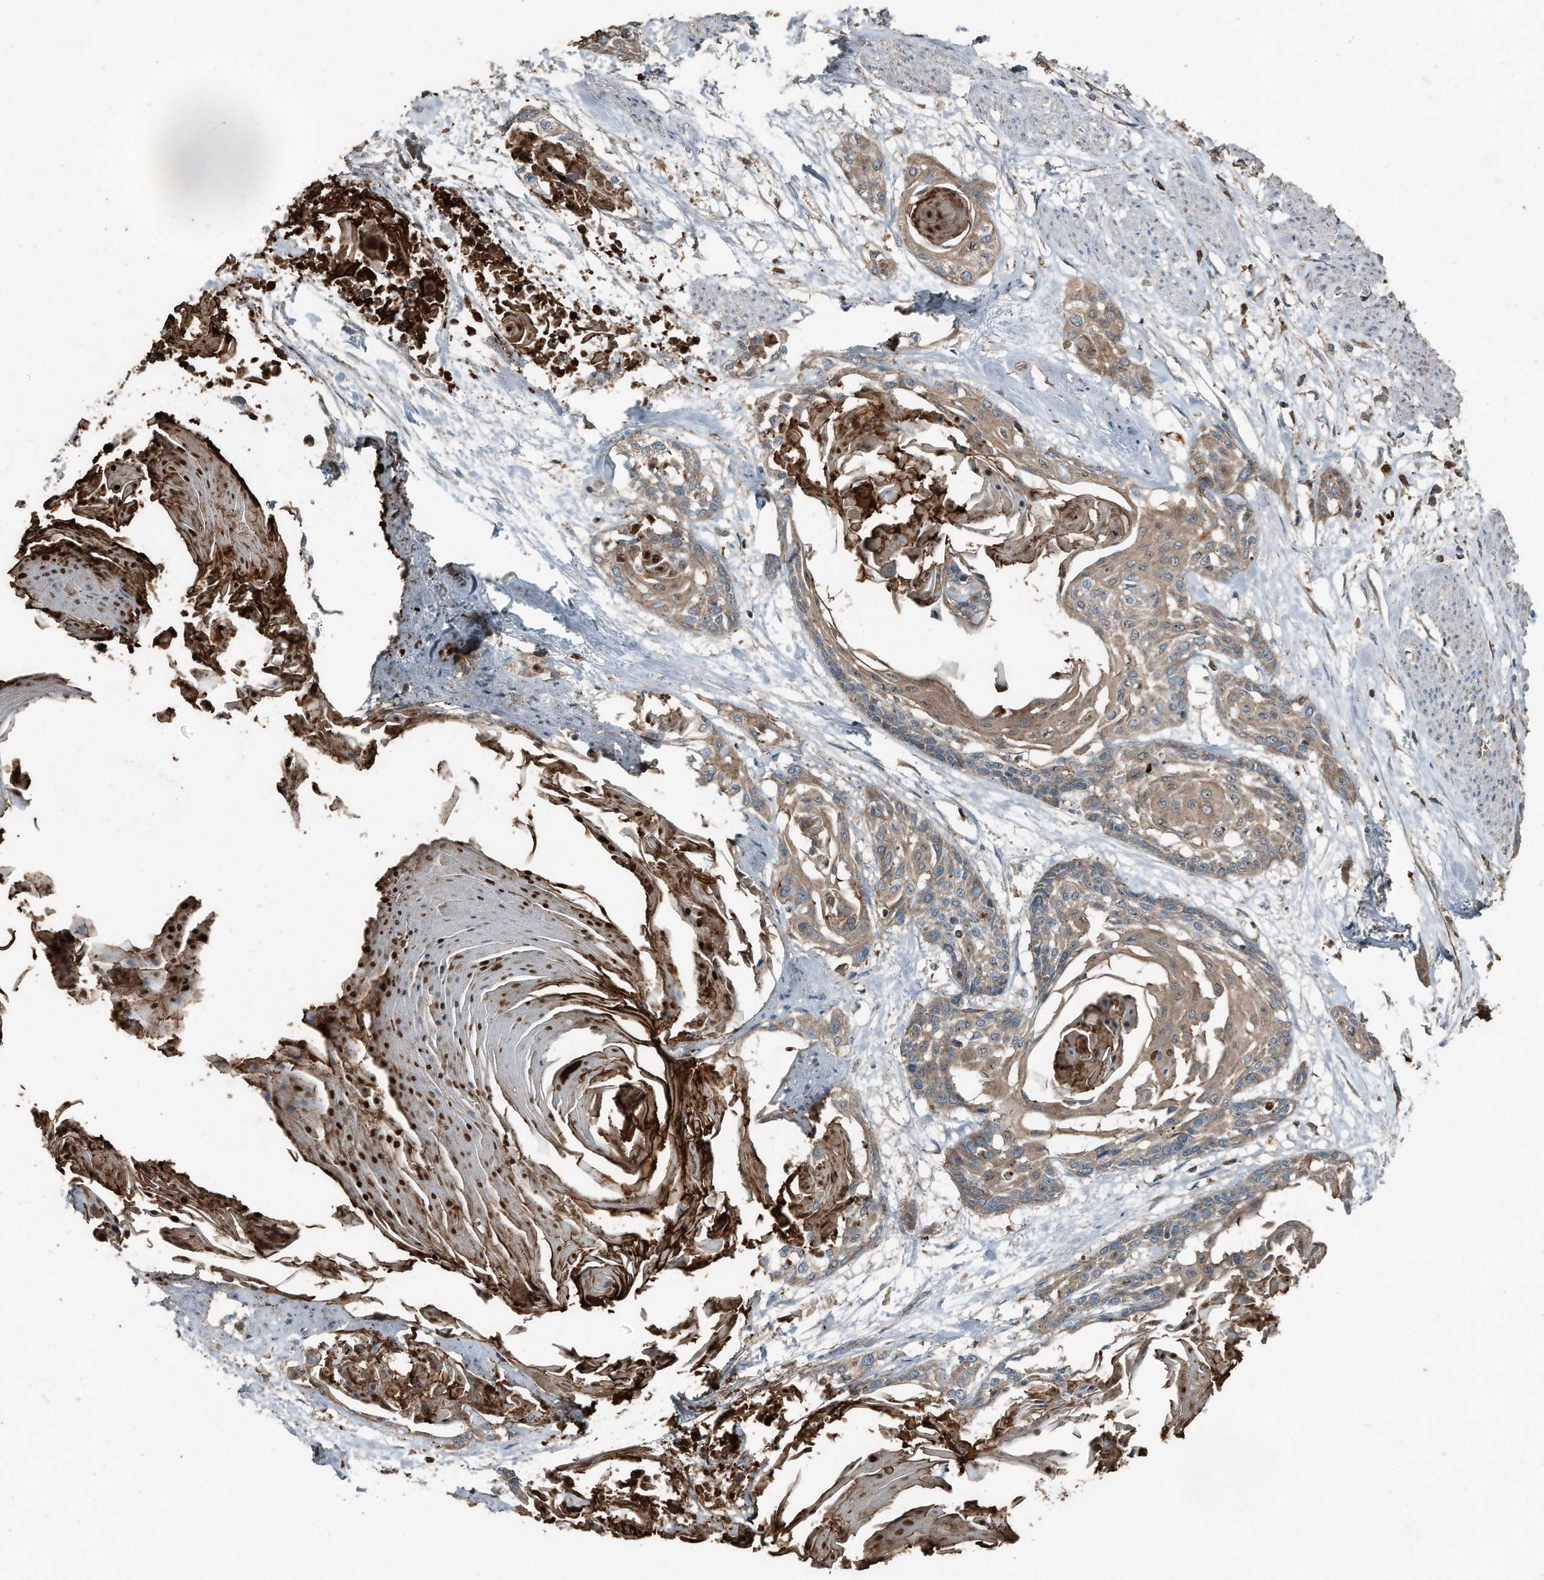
{"staining": {"intensity": "weak", "quantity": ">75%", "location": "cytoplasmic/membranous"}, "tissue": "cervical cancer", "cell_type": "Tumor cells", "image_type": "cancer", "snomed": [{"axis": "morphology", "description": "Squamous cell carcinoma, NOS"}, {"axis": "topography", "description": "Cervix"}], "caption": "Protein staining of cervical squamous cell carcinoma tissue exhibits weak cytoplasmic/membranous expression in about >75% of tumor cells.", "gene": "C9", "patient": {"sex": "female", "age": 57}}